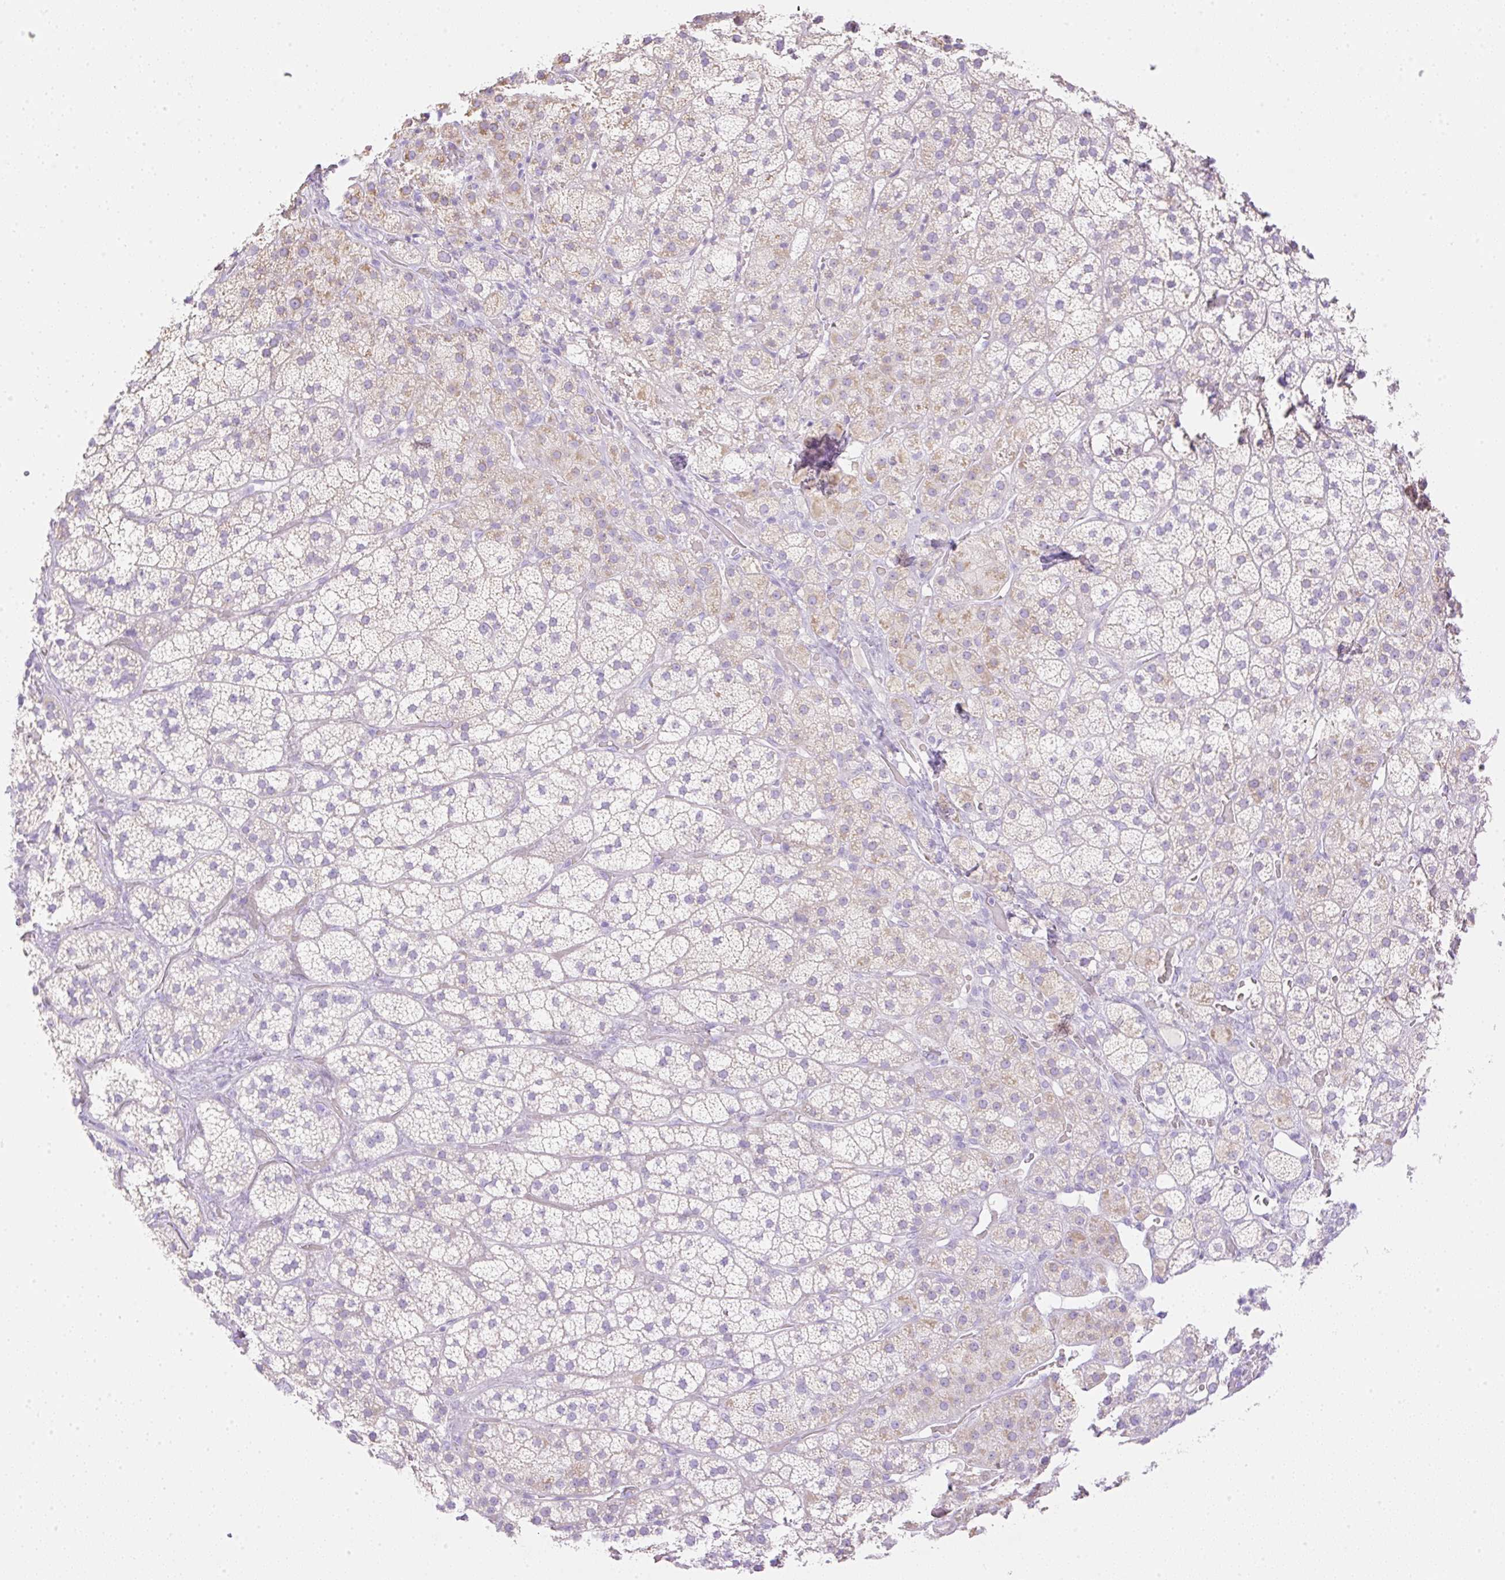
{"staining": {"intensity": "weak", "quantity": "<25%", "location": "cytoplasmic/membranous"}, "tissue": "adrenal gland", "cell_type": "Glandular cells", "image_type": "normal", "snomed": [{"axis": "morphology", "description": "Normal tissue, NOS"}, {"axis": "topography", "description": "Adrenal gland"}], "caption": "This is a photomicrograph of immunohistochemistry (IHC) staining of normal adrenal gland, which shows no staining in glandular cells. (DAB immunohistochemistry visualized using brightfield microscopy, high magnification).", "gene": "CDX1", "patient": {"sex": "male", "age": 57}}